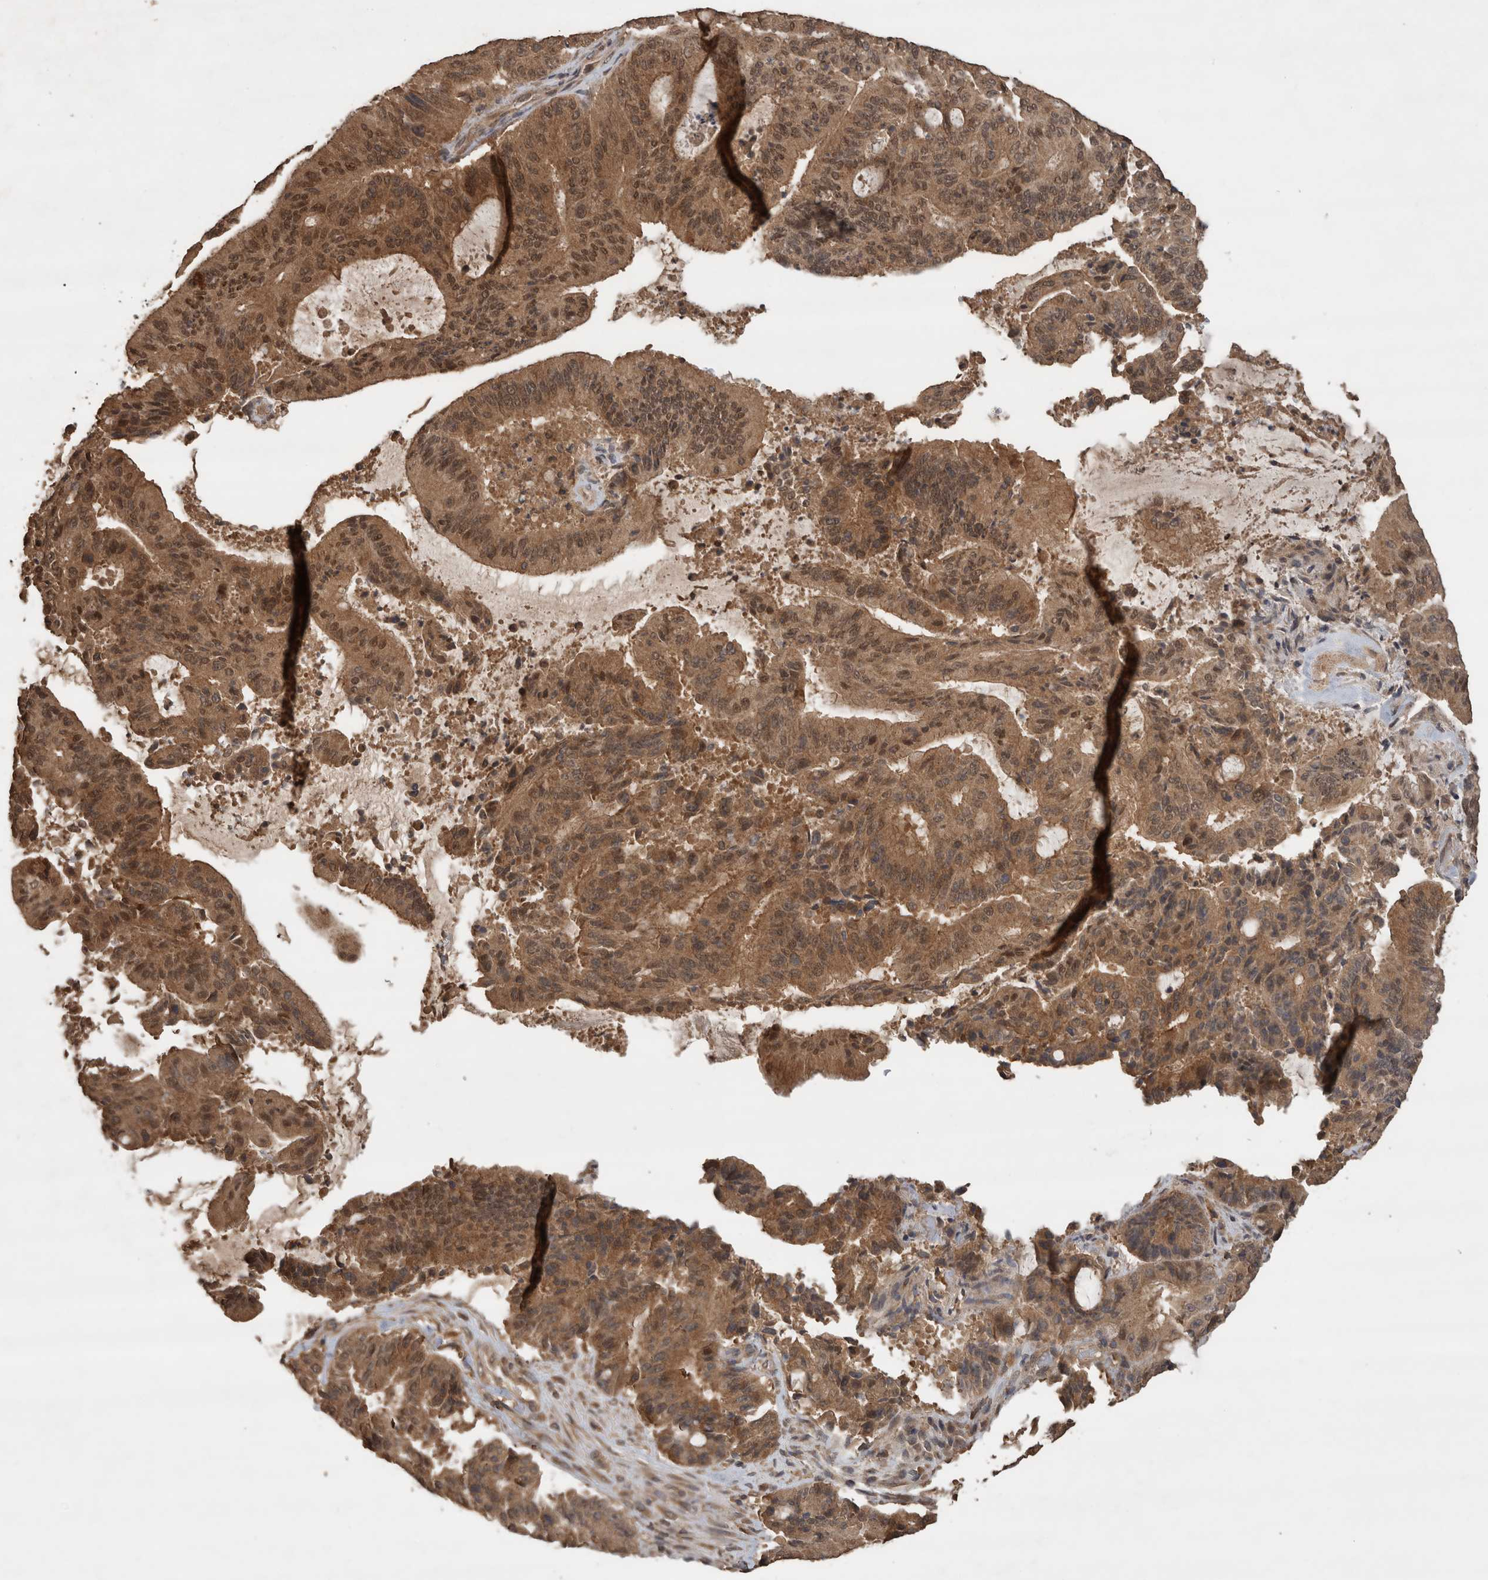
{"staining": {"intensity": "moderate", "quantity": ">75%", "location": "cytoplasmic/membranous,nuclear"}, "tissue": "liver cancer", "cell_type": "Tumor cells", "image_type": "cancer", "snomed": [{"axis": "morphology", "description": "Normal tissue, NOS"}, {"axis": "morphology", "description": "Cholangiocarcinoma"}, {"axis": "topography", "description": "Liver"}, {"axis": "topography", "description": "Peripheral nerve tissue"}], "caption": "A medium amount of moderate cytoplasmic/membranous and nuclear positivity is identified in approximately >75% of tumor cells in liver cholangiocarcinoma tissue.", "gene": "OTUD7B", "patient": {"sex": "female", "age": 73}}